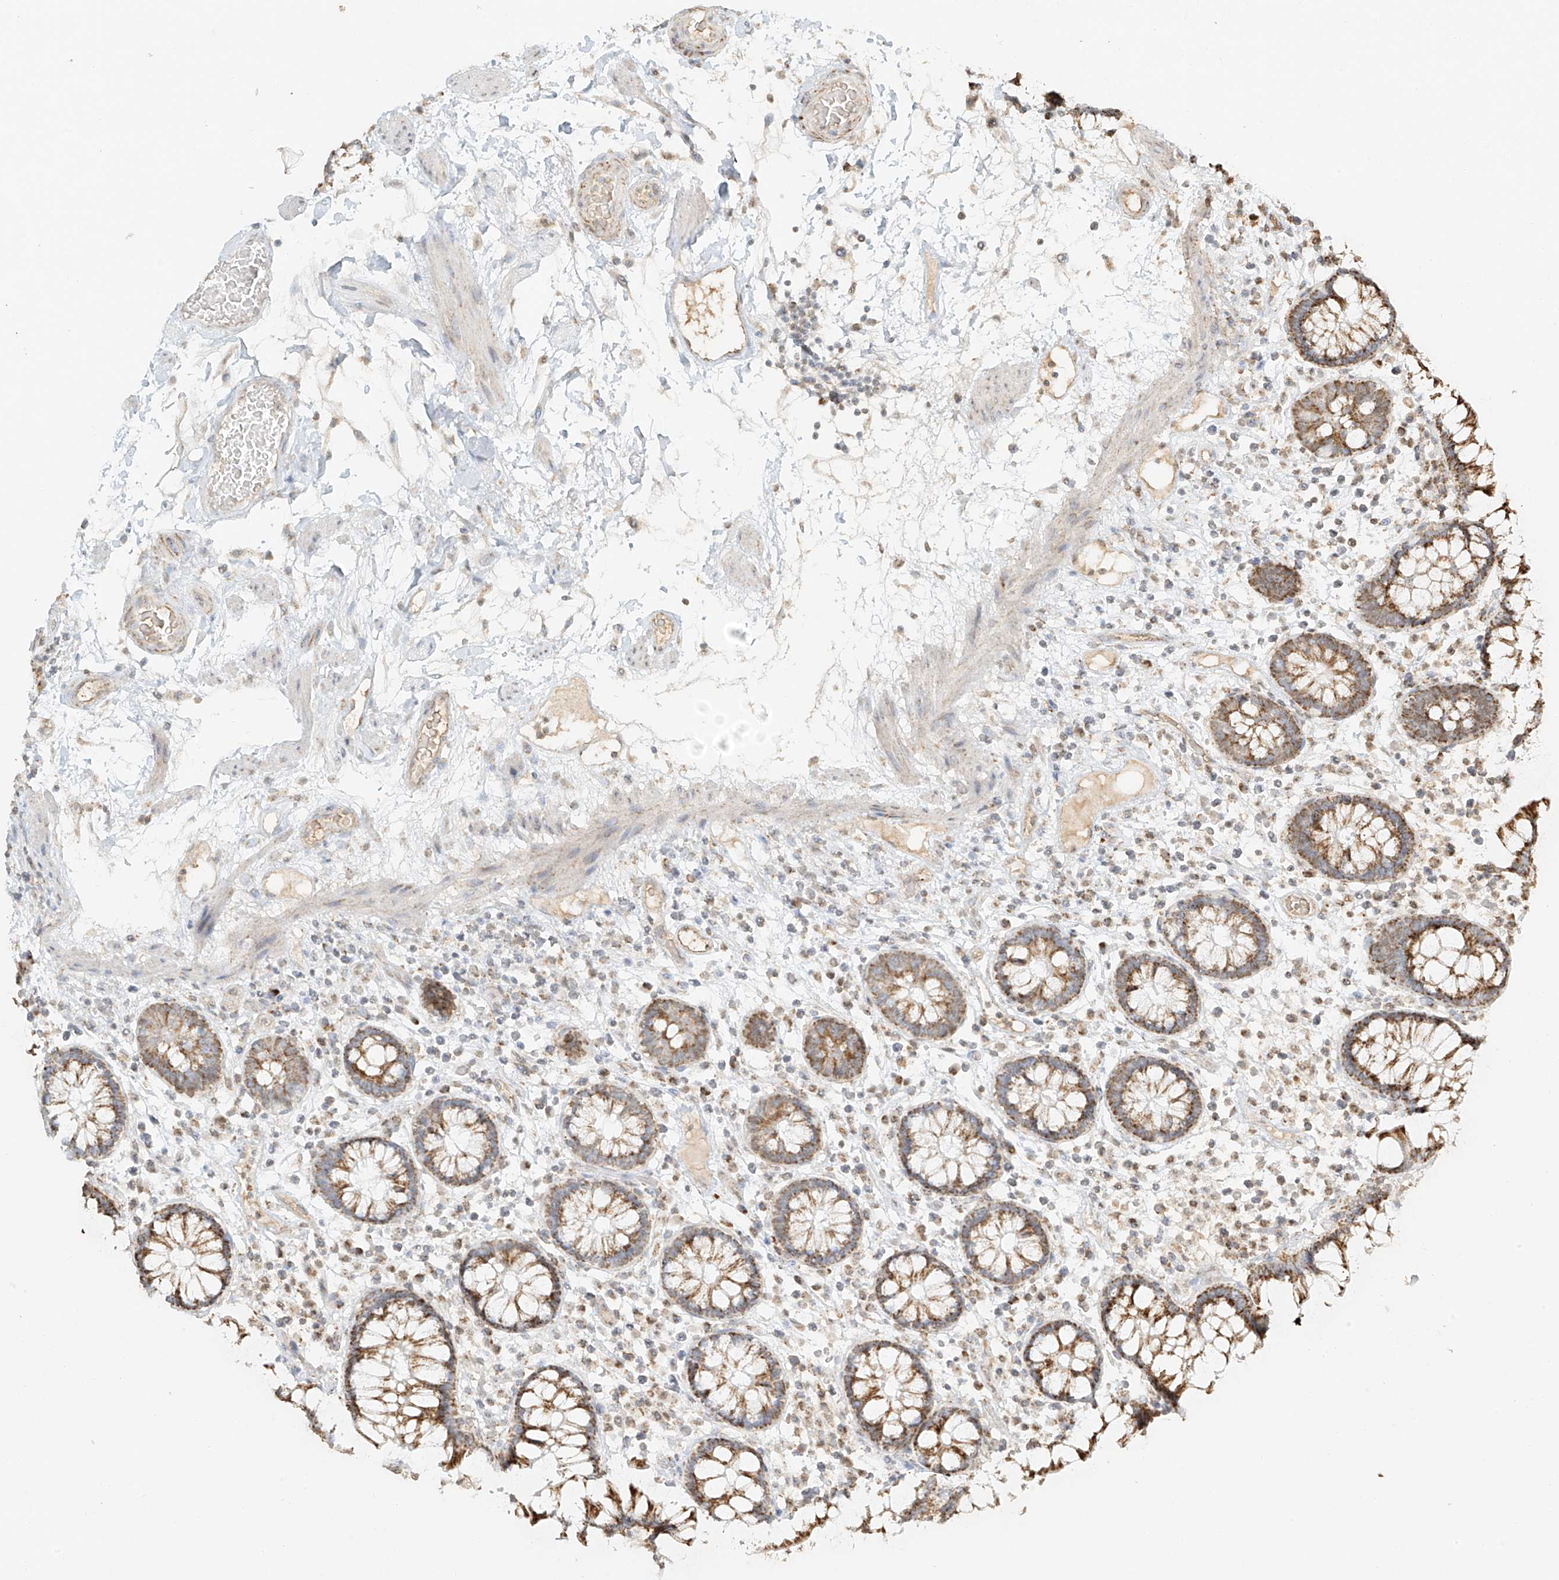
{"staining": {"intensity": "moderate", "quantity": "25%-75%", "location": "cytoplasmic/membranous"}, "tissue": "colon", "cell_type": "Endothelial cells", "image_type": "normal", "snomed": [{"axis": "morphology", "description": "Normal tissue, NOS"}, {"axis": "topography", "description": "Colon"}], "caption": "An immunohistochemistry (IHC) image of normal tissue is shown. Protein staining in brown labels moderate cytoplasmic/membranous positivity in colon within endothelial cells.", "gene": "MIPEP", "patient": {"sex": "female", "age": 79}}